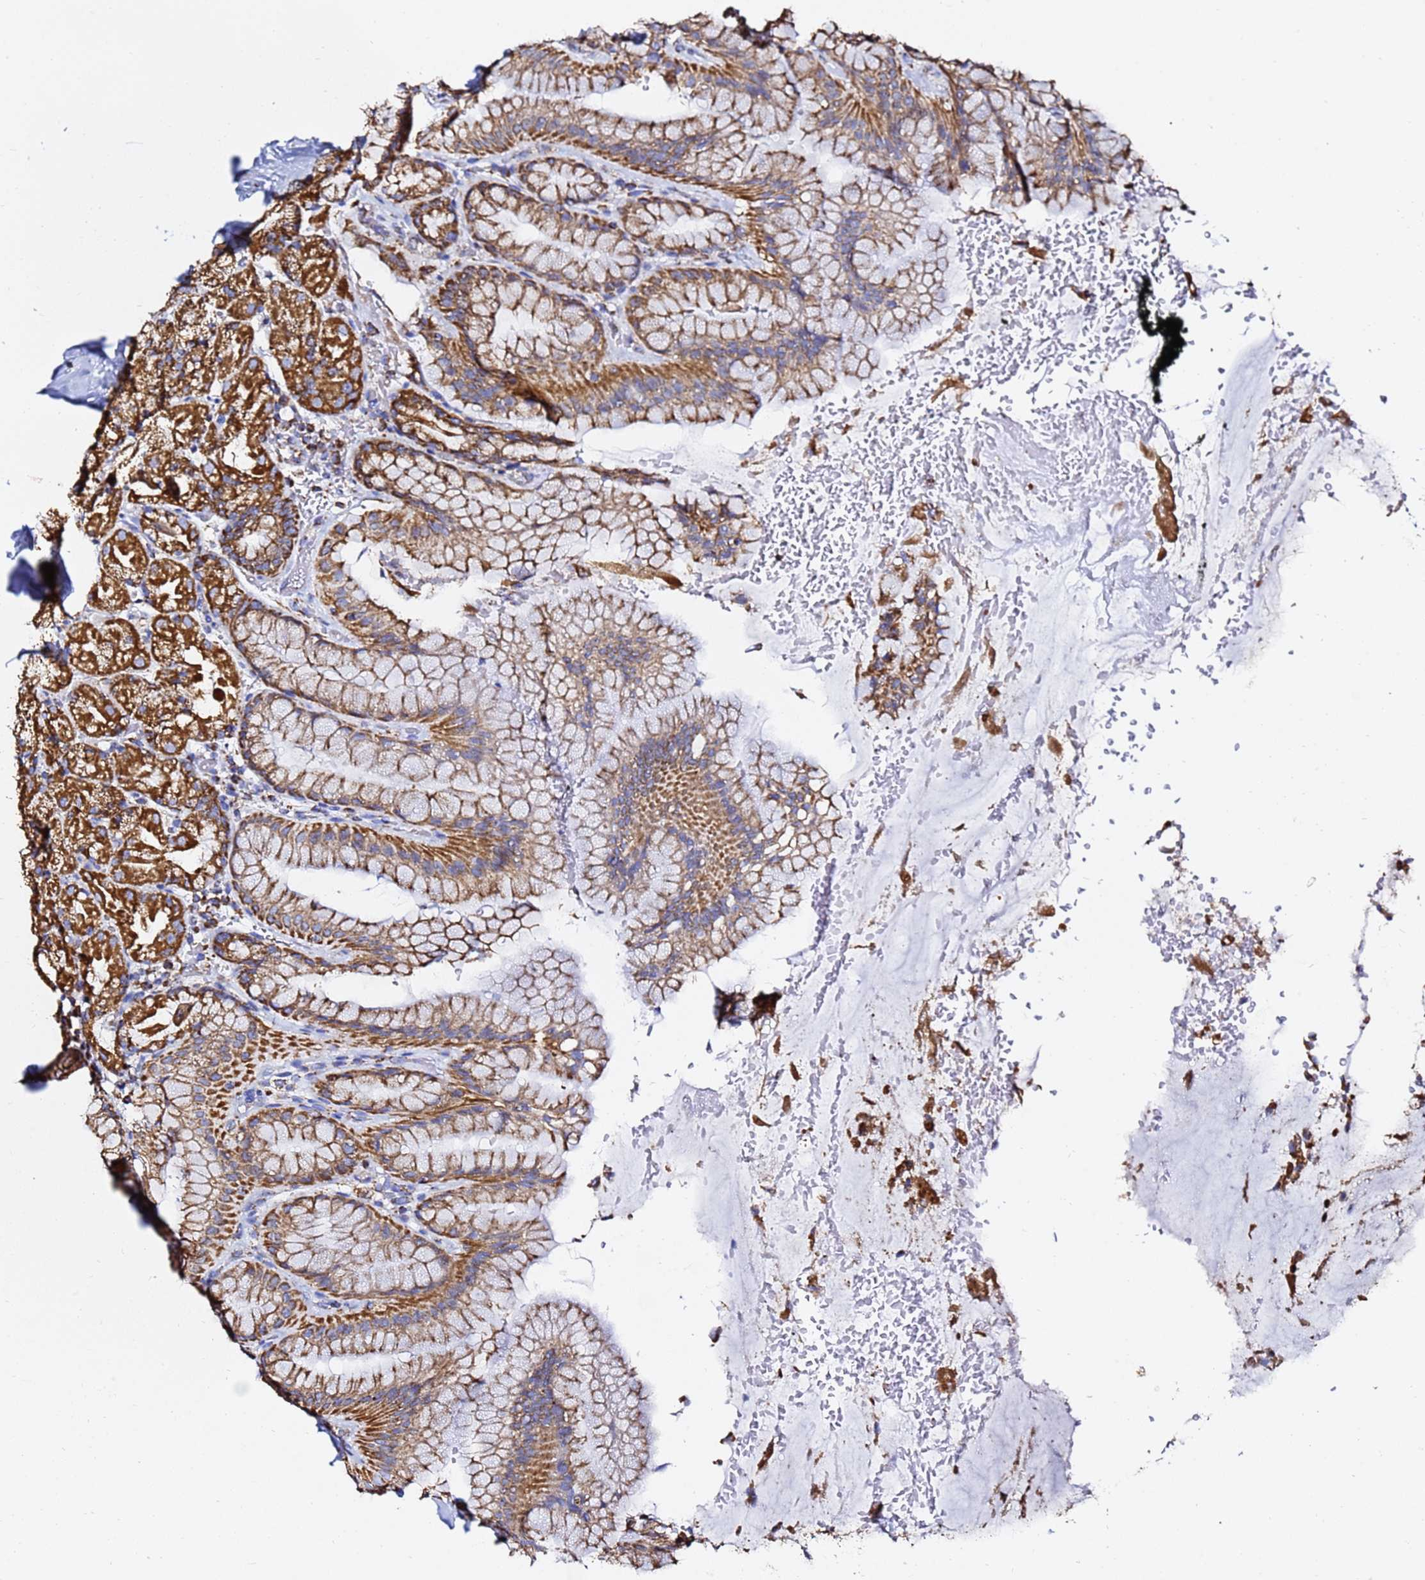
{"staining": {"intensity": "strong", "quantity": ">75%", "location": "cytoplasmic/membranous"}, "tissue": "stomach", "cell_type": "Glandular cells", "image_type": "normal", "snomed": [{"axis": "morphology", "description": "Normal tissue, NOS"}, {"axis": "topography", "description": "Stomach, upper"}, {"axis": "topography", "description": "Stomach, lower"}], "caption": "IHC (DAB (3,3'-diaminobenzidine)) staining of unremarkable stomach shows strong cytoplasmic/membranous protein staining in about >75% of glandular cells. (brown staining indicates protein expression, while blue staining denotes nuclei).", "gene": "PHB2", "patient": {"sex": "male", "age": 67}}